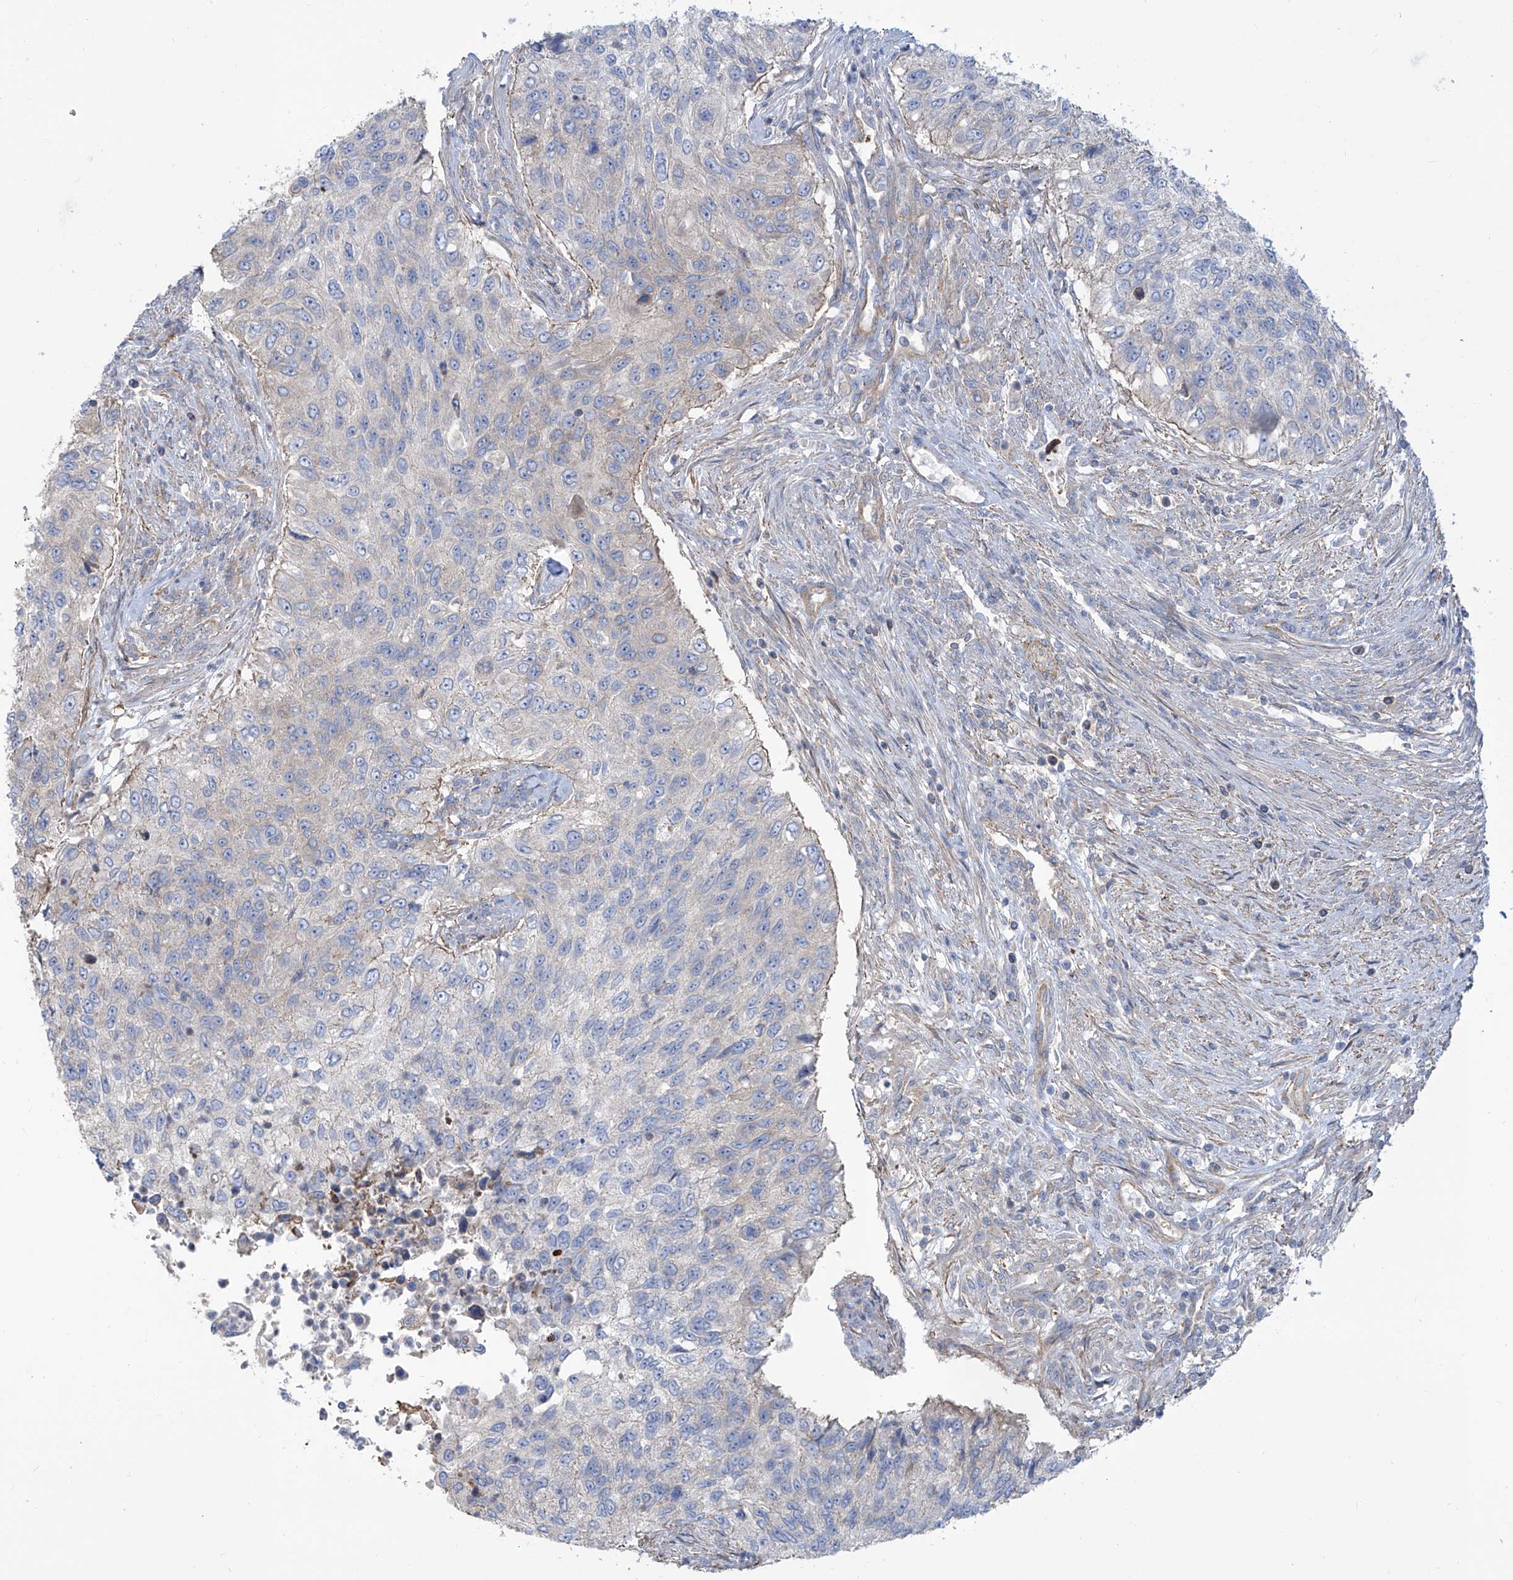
{"staining": {"intensity": "negative", "quantity": "none", "location": "none"}, "tissue": "urothelial cancer", "cell_type": "Tumor cells", "image_type": "cancer", "snomed": [{"axis": "morphology", "description": "Urothelial carcinoma, High grade"}, {"axis": "topography", "description": "Urinary bladder"}], "caption": "This histopathology image is of urothelial cancer stained with immunohistochemistry (IHC) to label a protein in brown with the nuclei are counter-stained blue. There is no expression in tumor cells.", "gene": "TMEM209", "patient": {"sex": "female", "age": 60}}